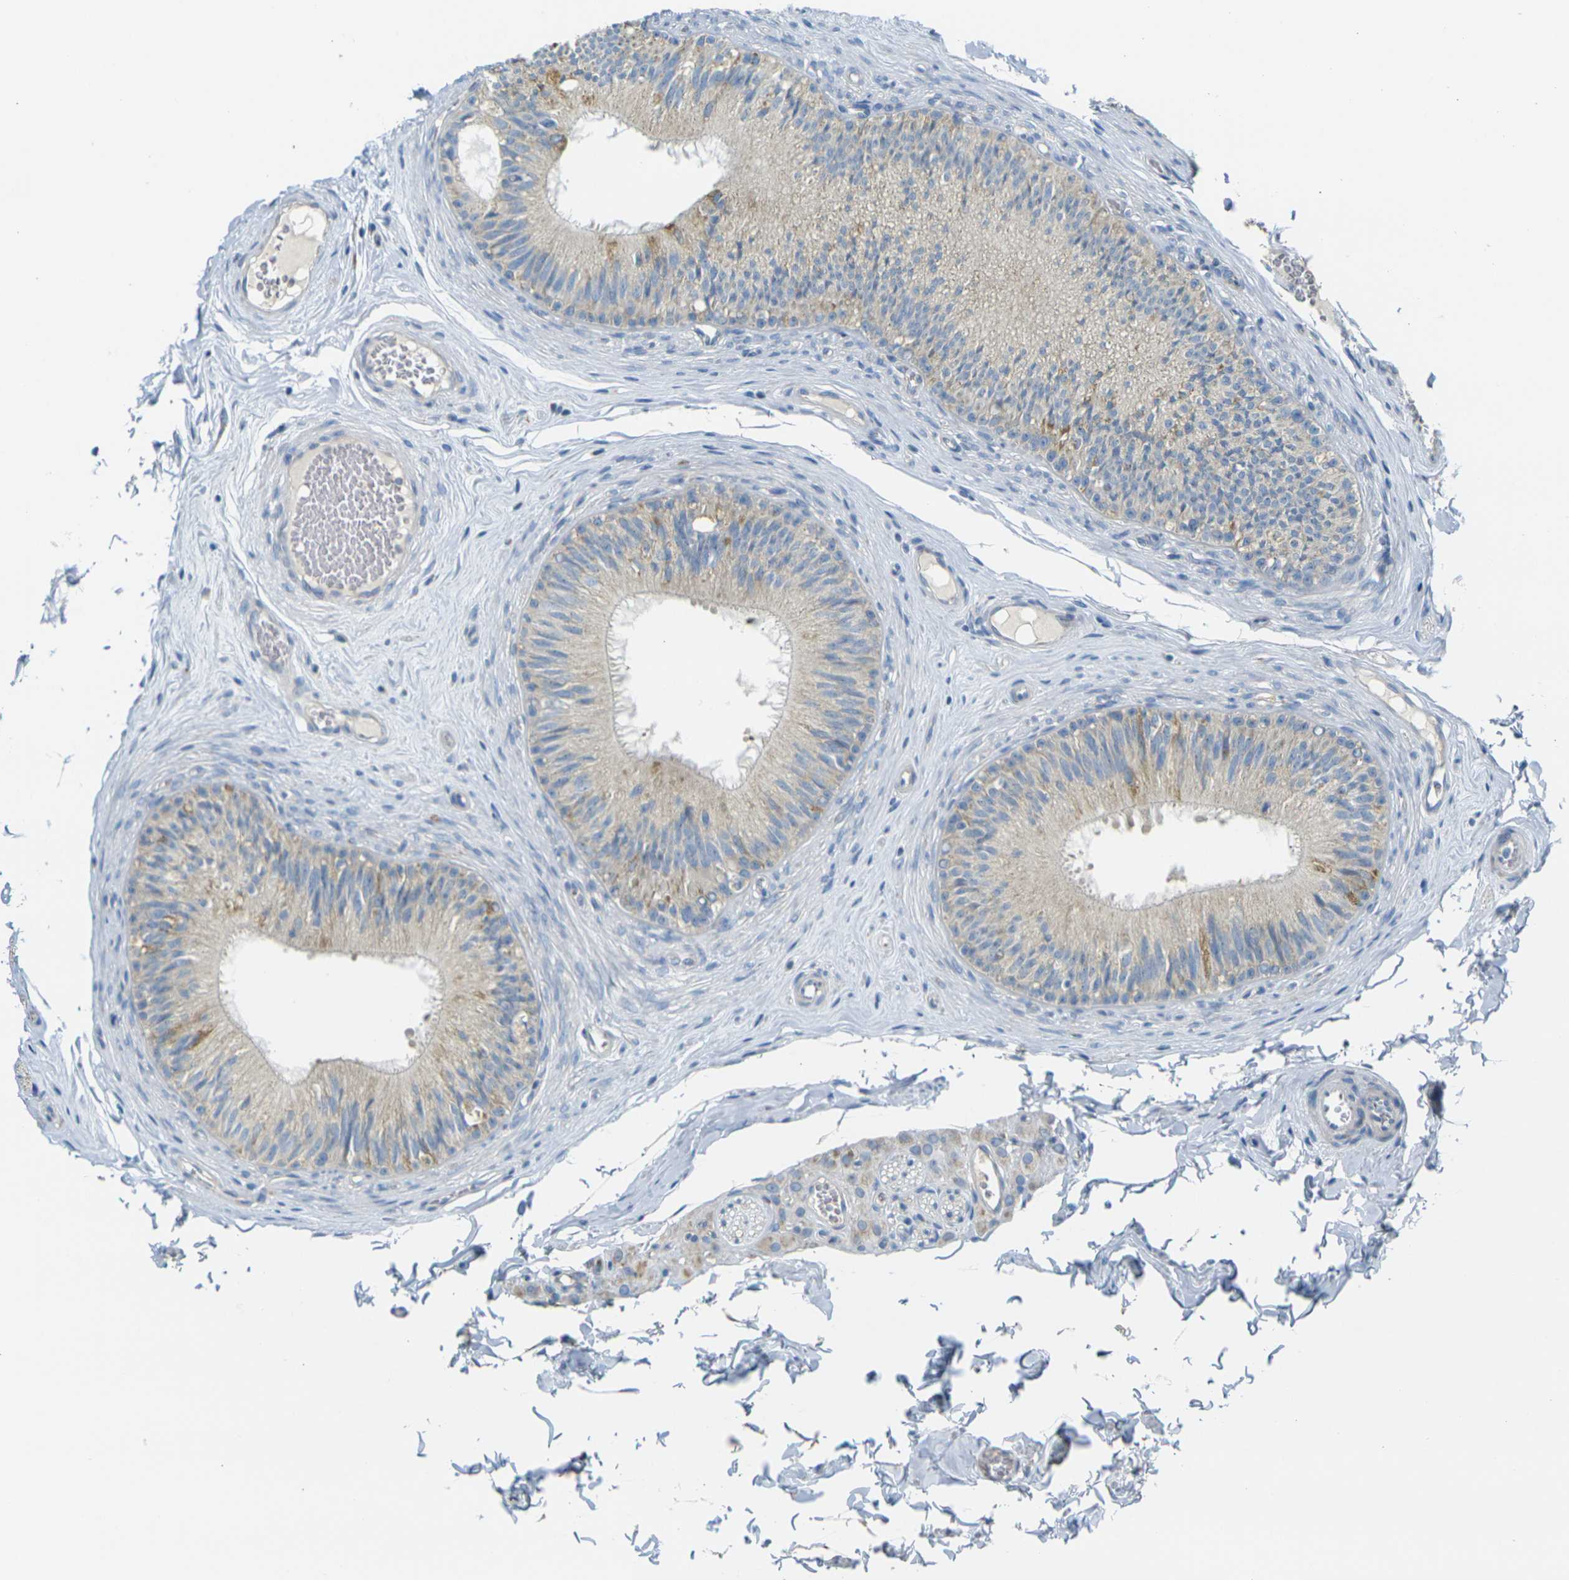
{"staining": {"intensity": "weak", "quantity": ">75%", "location": "cytoplasmic/membranous"}, "tissue": "epididymis", "cell_type": "Glandular cells", "image_type": "normal", "snomed": [{"axis": "morphology", "description": "Normal tissue, NOS"}, {"axis": "topography", "description": "Testis"}, {"axis": "topography", "description": "Epididymis"}], "caption": "Epididymis stained with immunohistochemistry (IHC) exhibits weak cytoplasmic/membranous positivity in about >75% of glandular cells. (DAB = brown stain, brightfield microscopy at high magnification).", "gene": "PARD6B", "patient": {"sex": "male", "age": 36}}